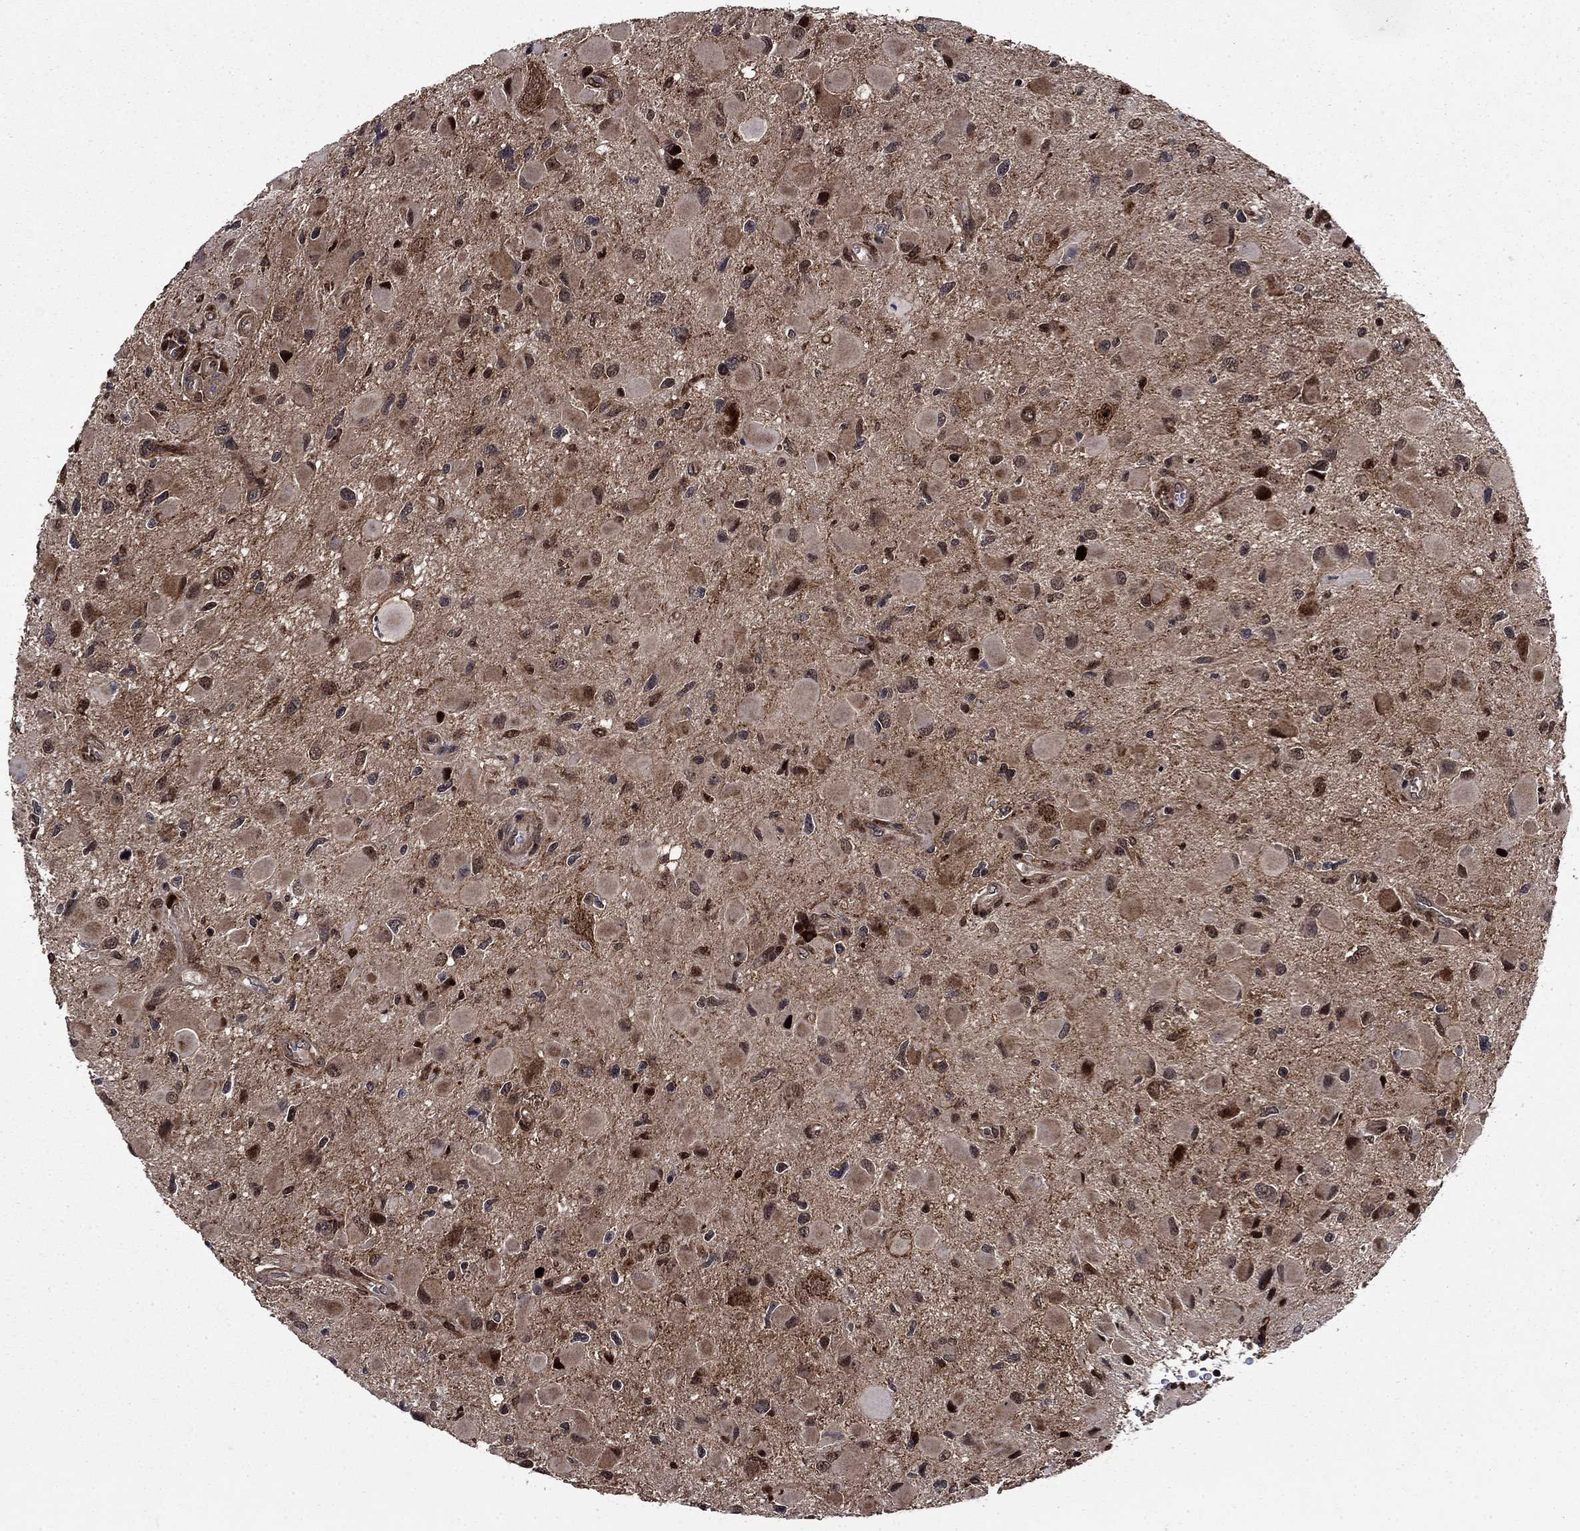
{"staining": {"intensity": "strong", "quantity": "25%-75%", "location": "cytoplasmic/membranous,nuclear"}, "tissue": "glioma", "cell_type": "Tumor cells", "image_type": "cancer", "snomed": [{"axis": "morphology", "description": "Glioma, malignant, Low grade"}, {"axis": "topography", "description": "Brain"}], "caption": "A micrograph of human low-grade glioma (malignant) stained for a protein demonstrates strong cytoplasmic/membranous and nuclear brown staining in tumor cells. (Stains: DAB (3,3'-diaminobenzidine) in brown, nuclei in blue, Microscopy: brightfield microscopy at high magnification).", "gene": "AGTPBP1", "patient": {"sex": "female", "age": 32}}